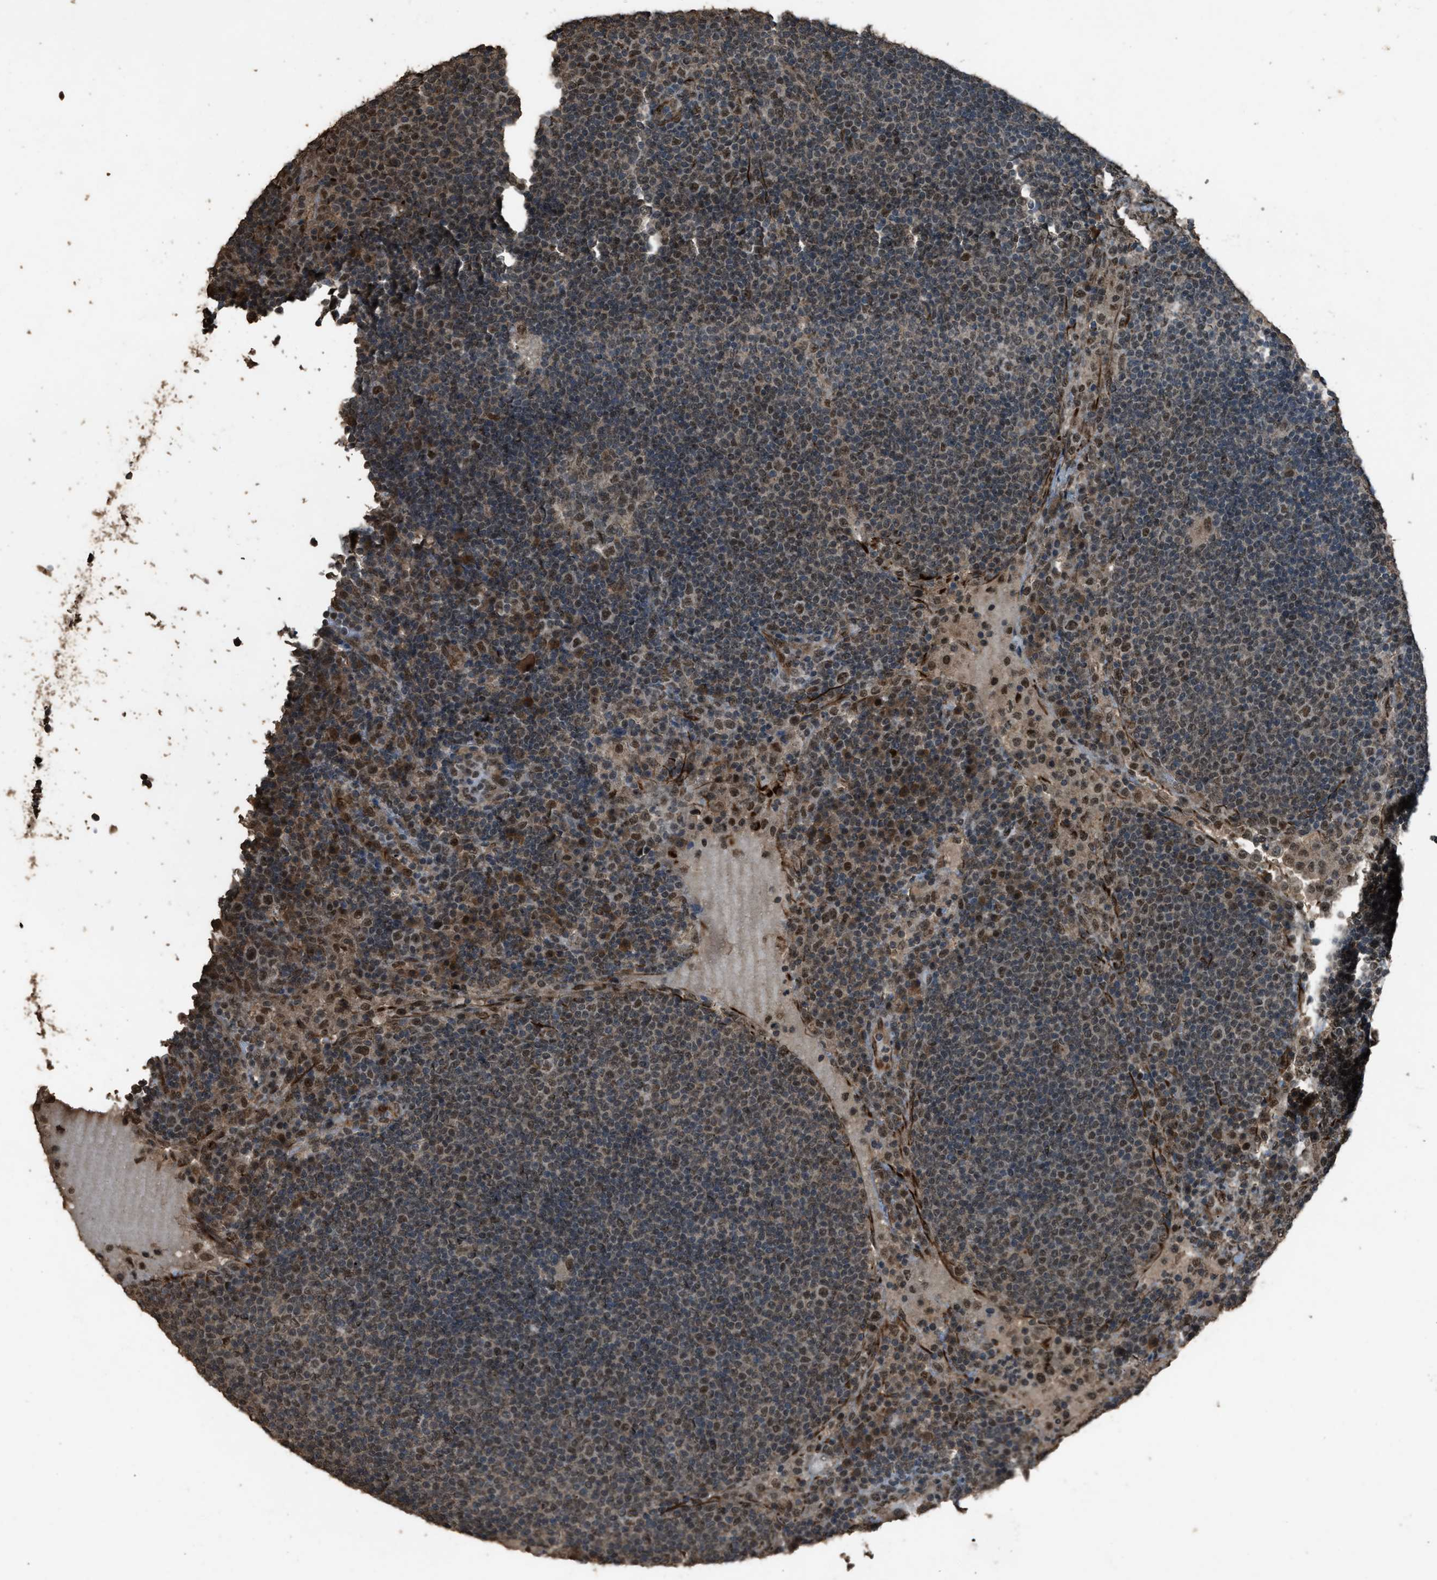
{"staining": {"intensity": "moderate", "quantity": ">75%", "location": "nuclear"}, "tissue": "lymph node", "cell_type": "Germinal center cells", "image_type": "normal", "snomed": [{"axis": "morphology", "description": "Normal tissue, NOS"}, {"axis": "topography", "description": "Lymph node"}], "caption": "An IHC image of normal tissue is shown. Protein staining in brown highlights moderate nuclear positivity in lymph node within germinal center cells. (Stains: DAB (3,3'-diaminobenzidine) in brown, nuclei in blue, Microscopy: brightfield microscopy at high magnification).", "gene": "SERTAD2", "patient": {"sex": "female", "age": 53}}